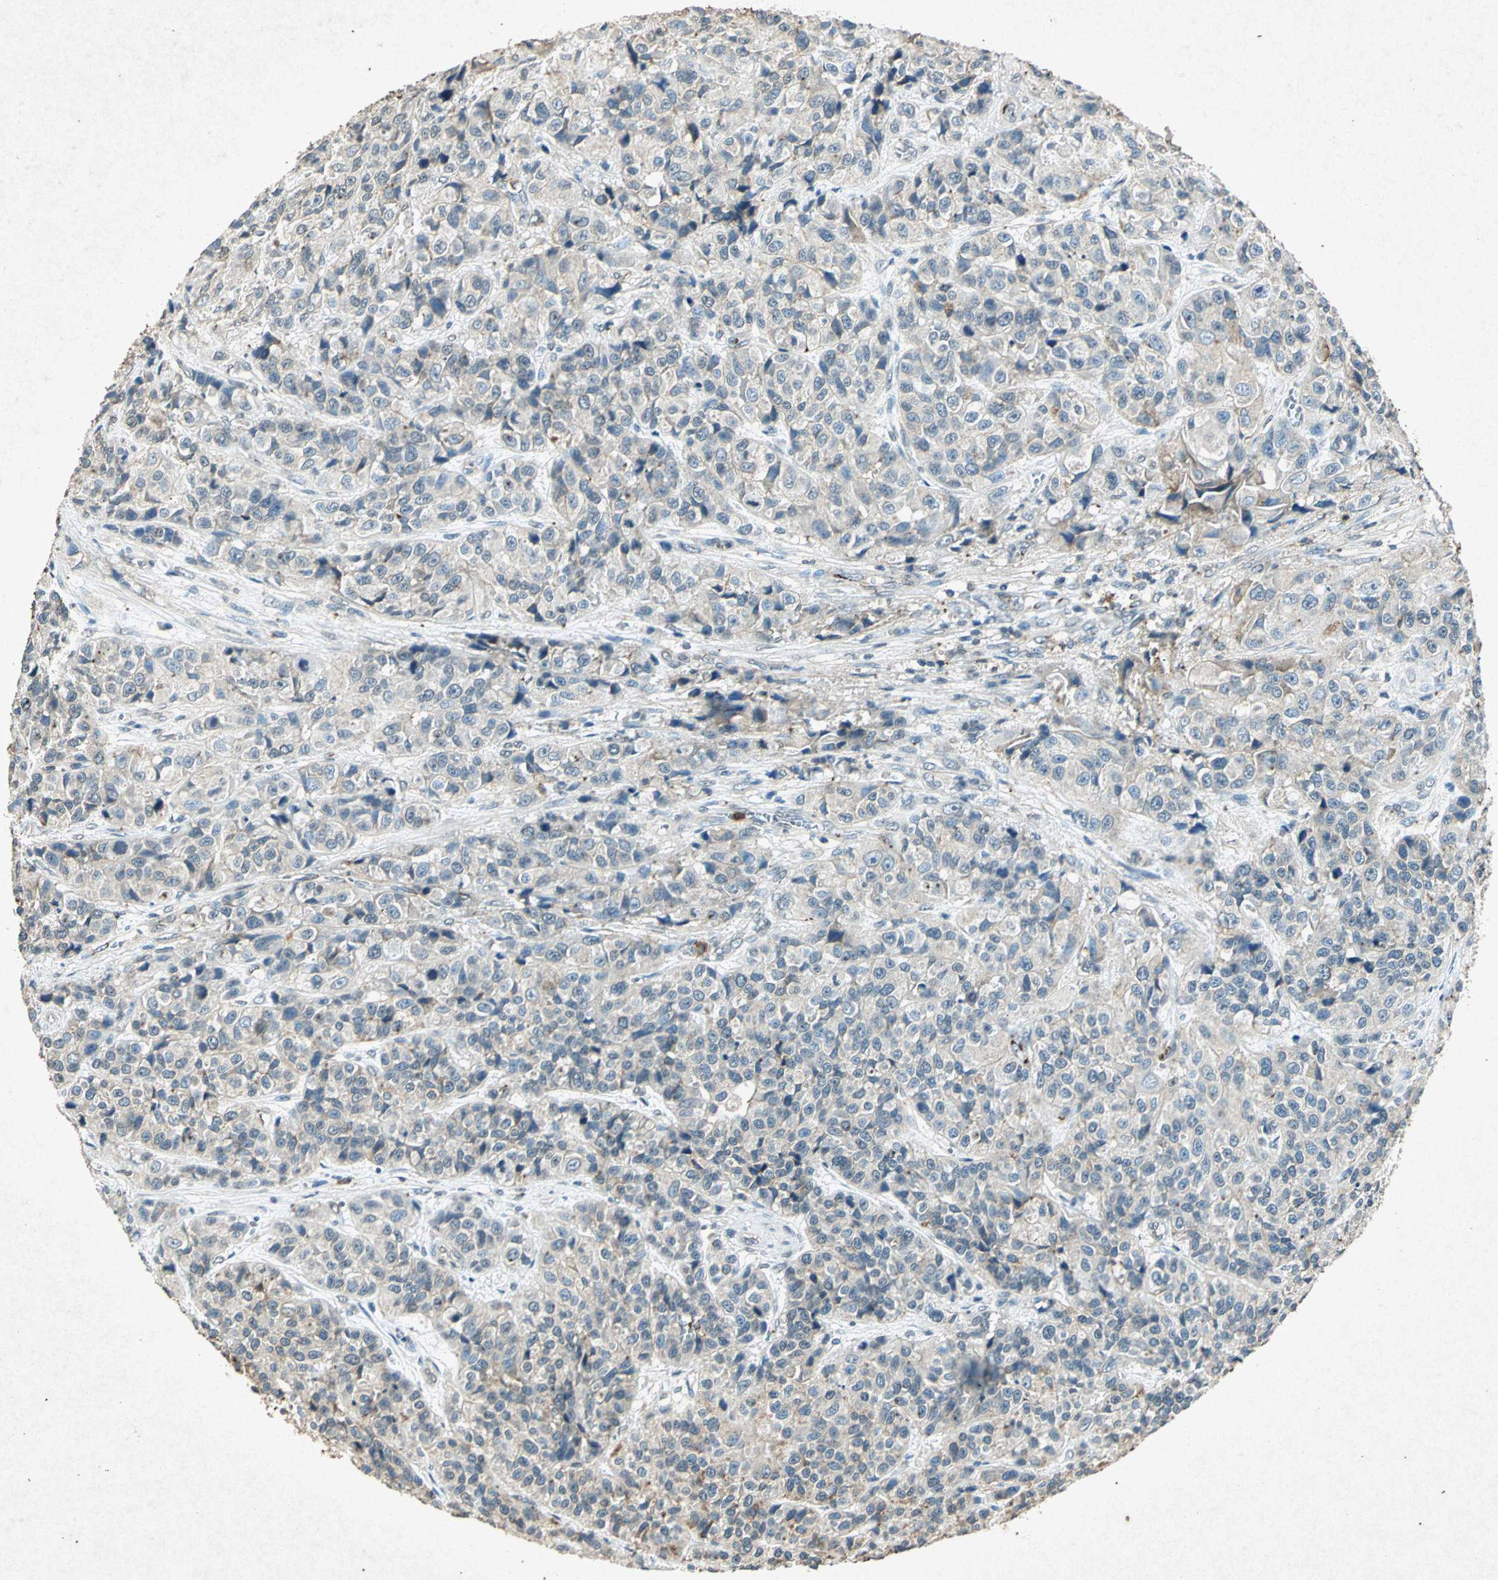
{"staining": {"intensity": "weak", "quantity": "<25%", "location": "cytoplasmic/membranous"}, "tissue": "urothelial cancer", "cell_type": "Tumor cells", "image_type": "cancer", "snomed": [{"axis": "morphology", "description": "Urothelial carcinoma, High grade"}, {"axis": "topography", "description": "Urinary bladder"}], "caption": "Immunohistochemistry micrograph of human high-grade urothelial carcinoma stained for a protein (brown), which exhibits no staining in tumor cells.", "gene": "PSEN1", "patient": {"sex": "female", "age": 81}}